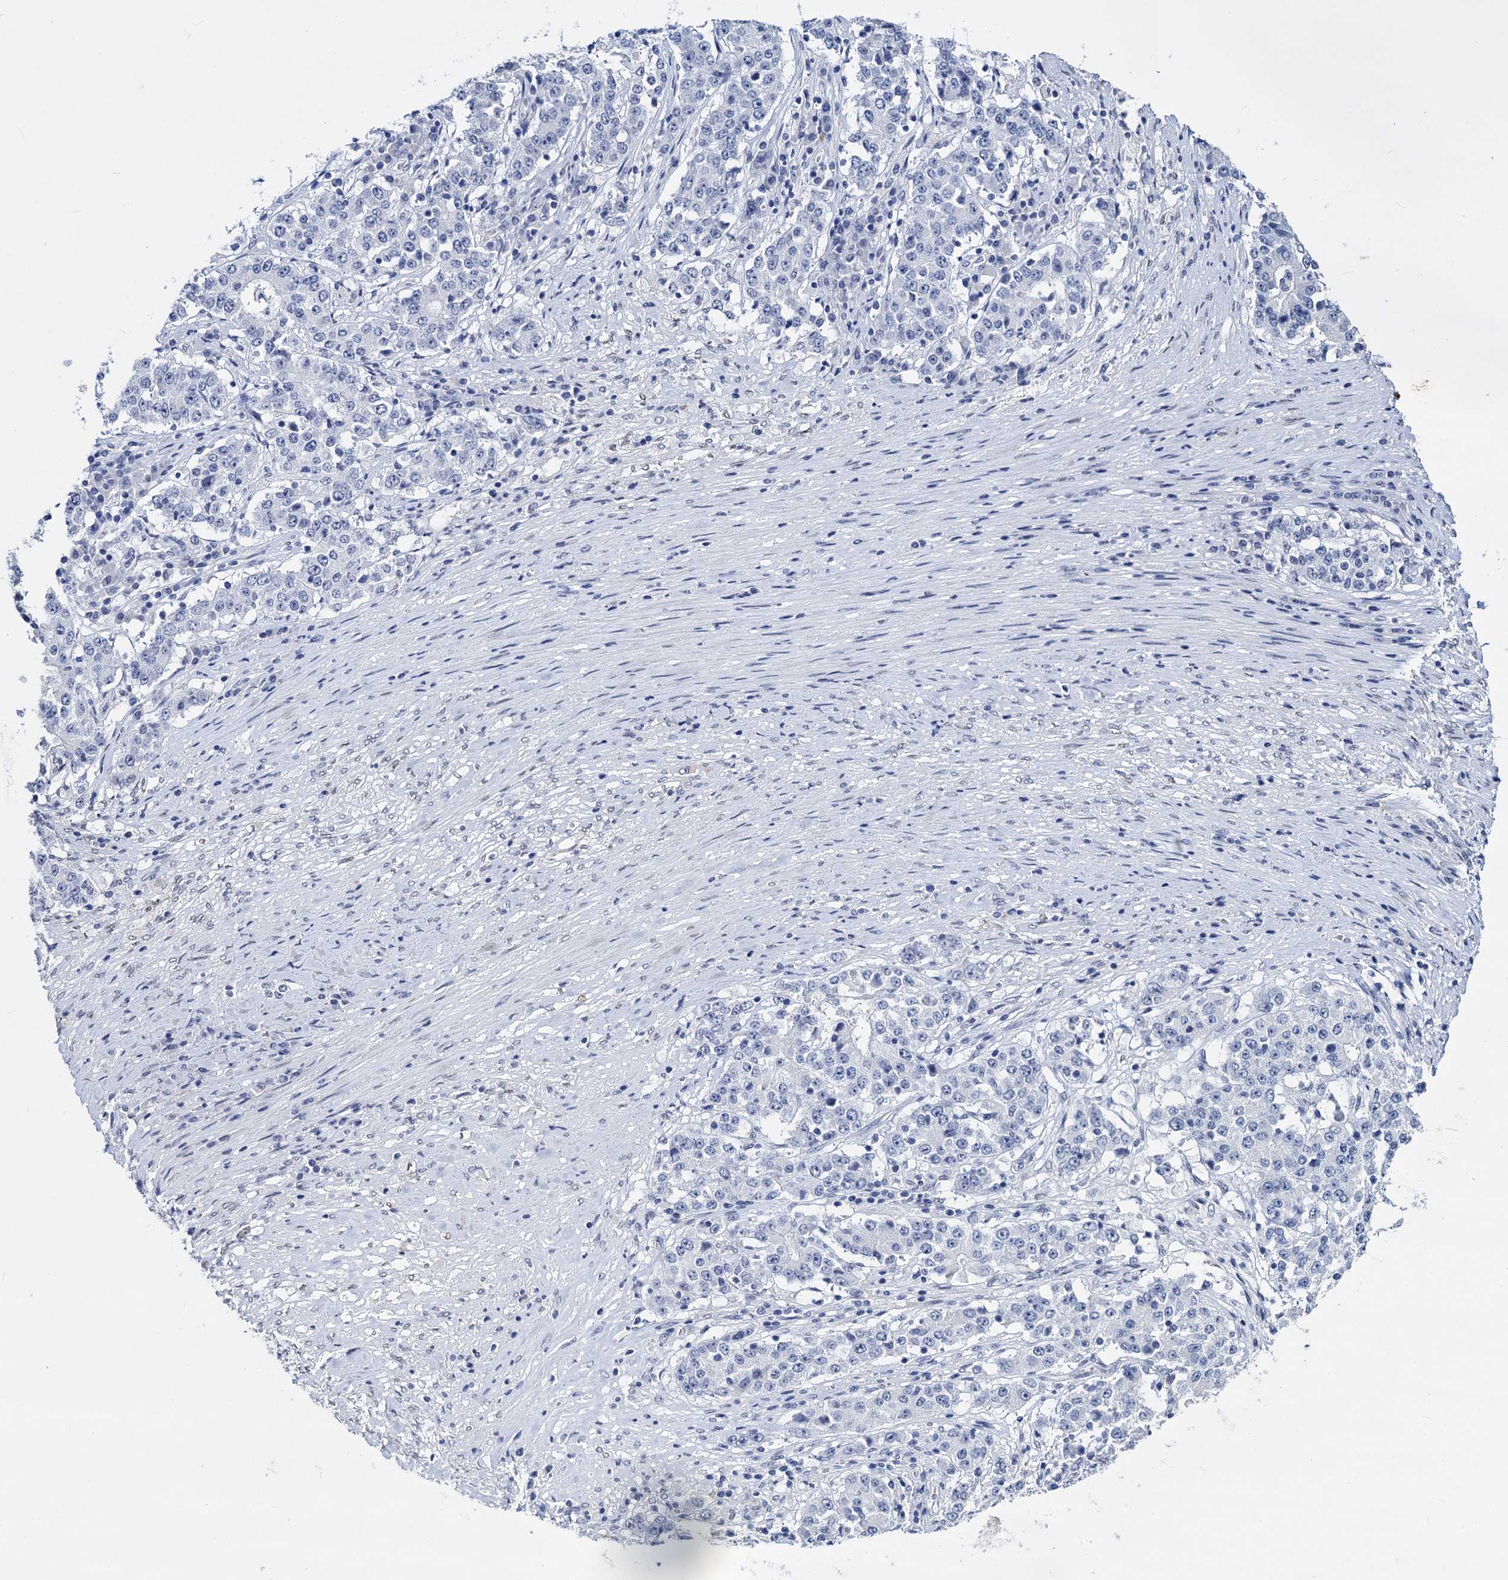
{"staining": {"intensity": "negative", "quantity": "none", "location": "none"}, "tissue": "stomach cancer", "cell_type": "Tumor cells", "image_type": "cancer", "snomed": [{"axis": "morphology", "description": "Adenocarcinoma, NOS"}, {"axis": "topography", "description": "Stomach"}], "caption": "The histopathology image demonstrates no staining of tumor cells in stomach cancer. (Immunohistochemistry, brightfield microscopy, high magnification).", "gene": "MAGEA4", "patient": {"sex": "male", "age": 59}}